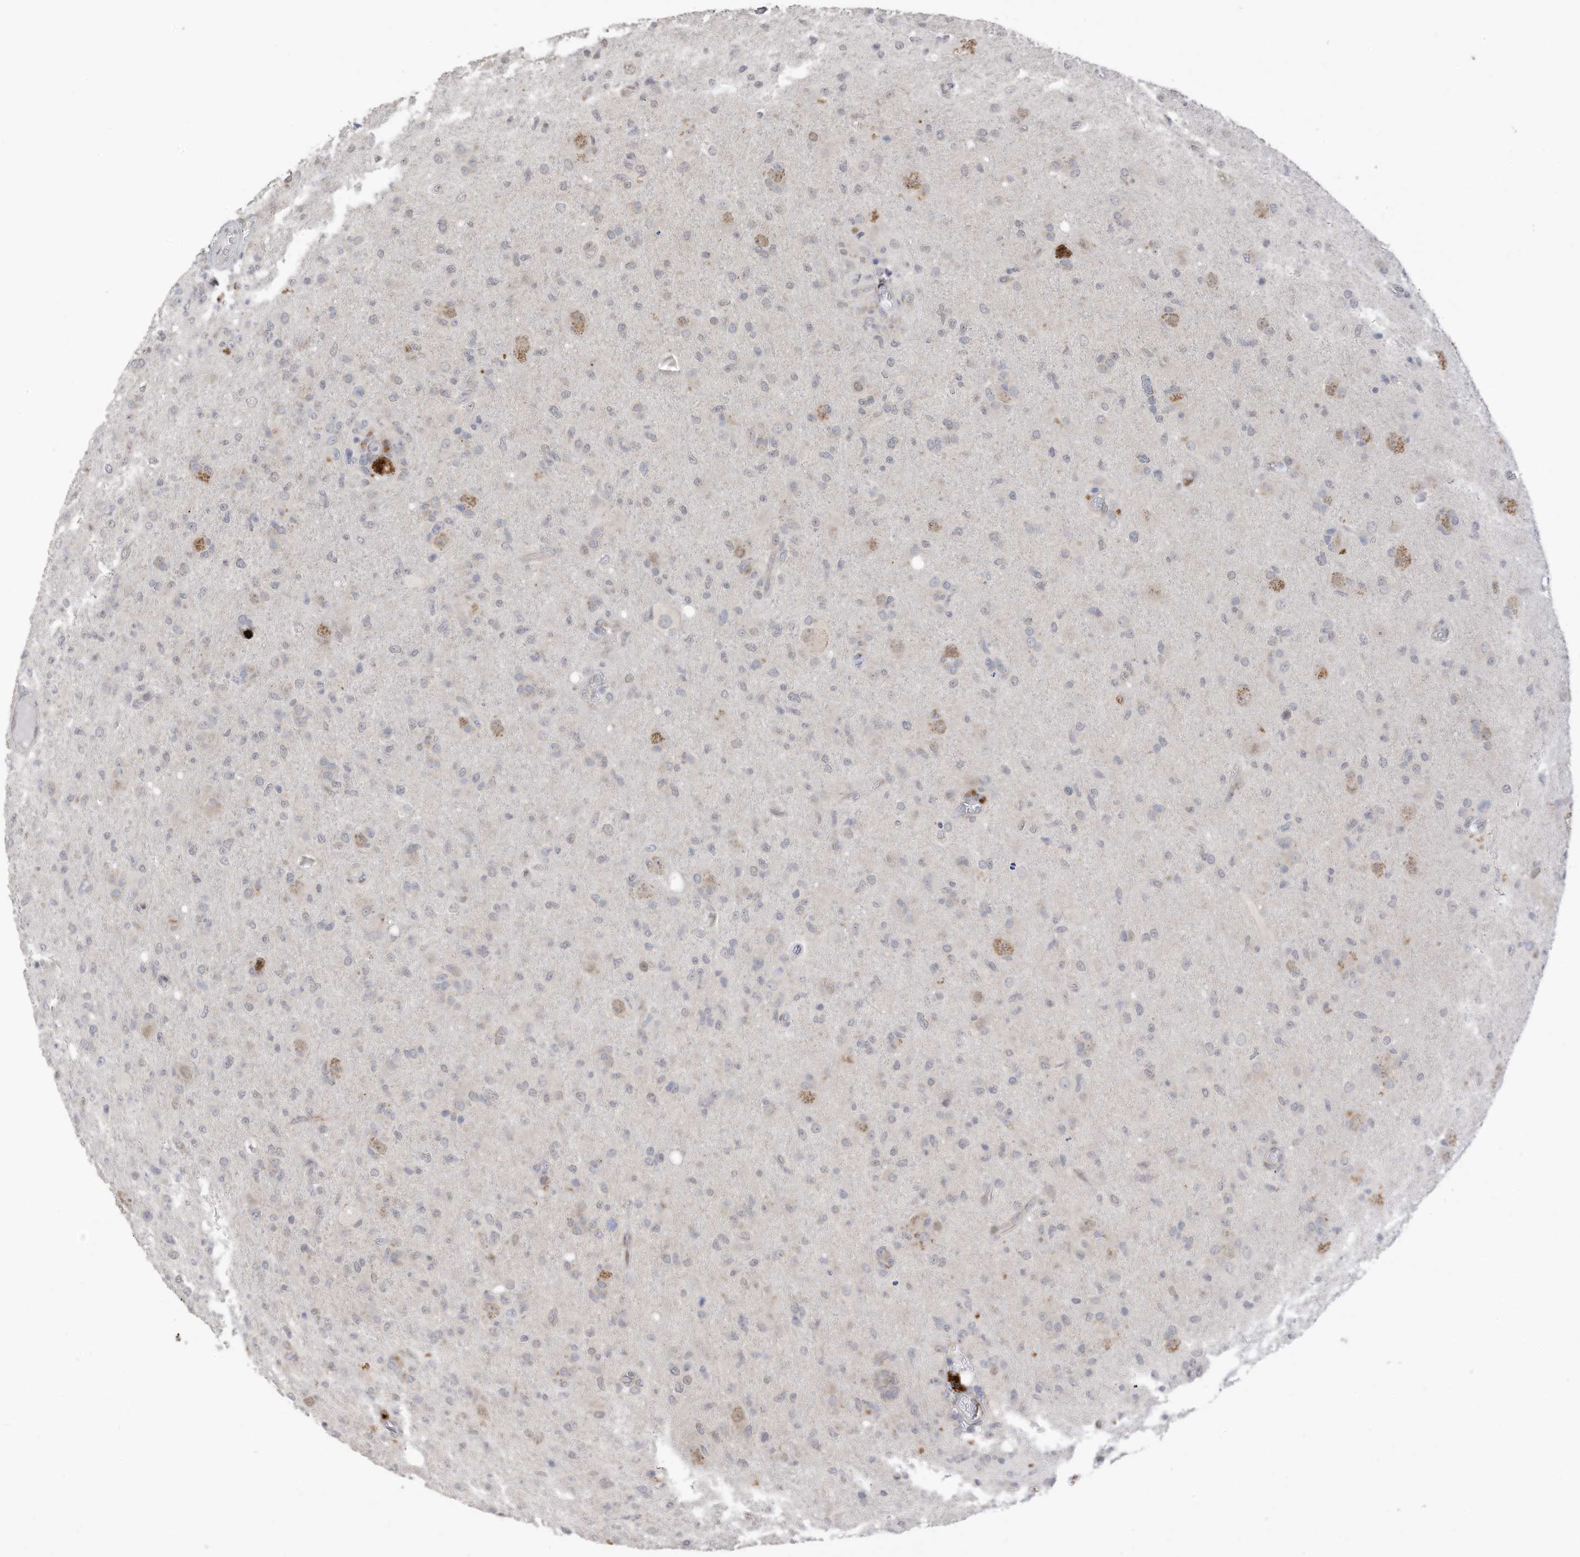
{"staining": {"intensity": "negative", "quantity": "none", "location": "none"}, "tissue": "glioma", "cell_type": "Tumor cells", "image_type": "cancer", "snomed": [{"axis": "morphology", "description": "Glioma, malignant, High grade"}, {"axis": "topography", "description": "Brain"}], "caption": "Tumor cells are negative for brown protein staining in glioma. (DAB immunohistochemistry (IHC) with hematoxylin counter stain).", "gene": "RABL3", "patient": {"sex": "female", "age": 57}}